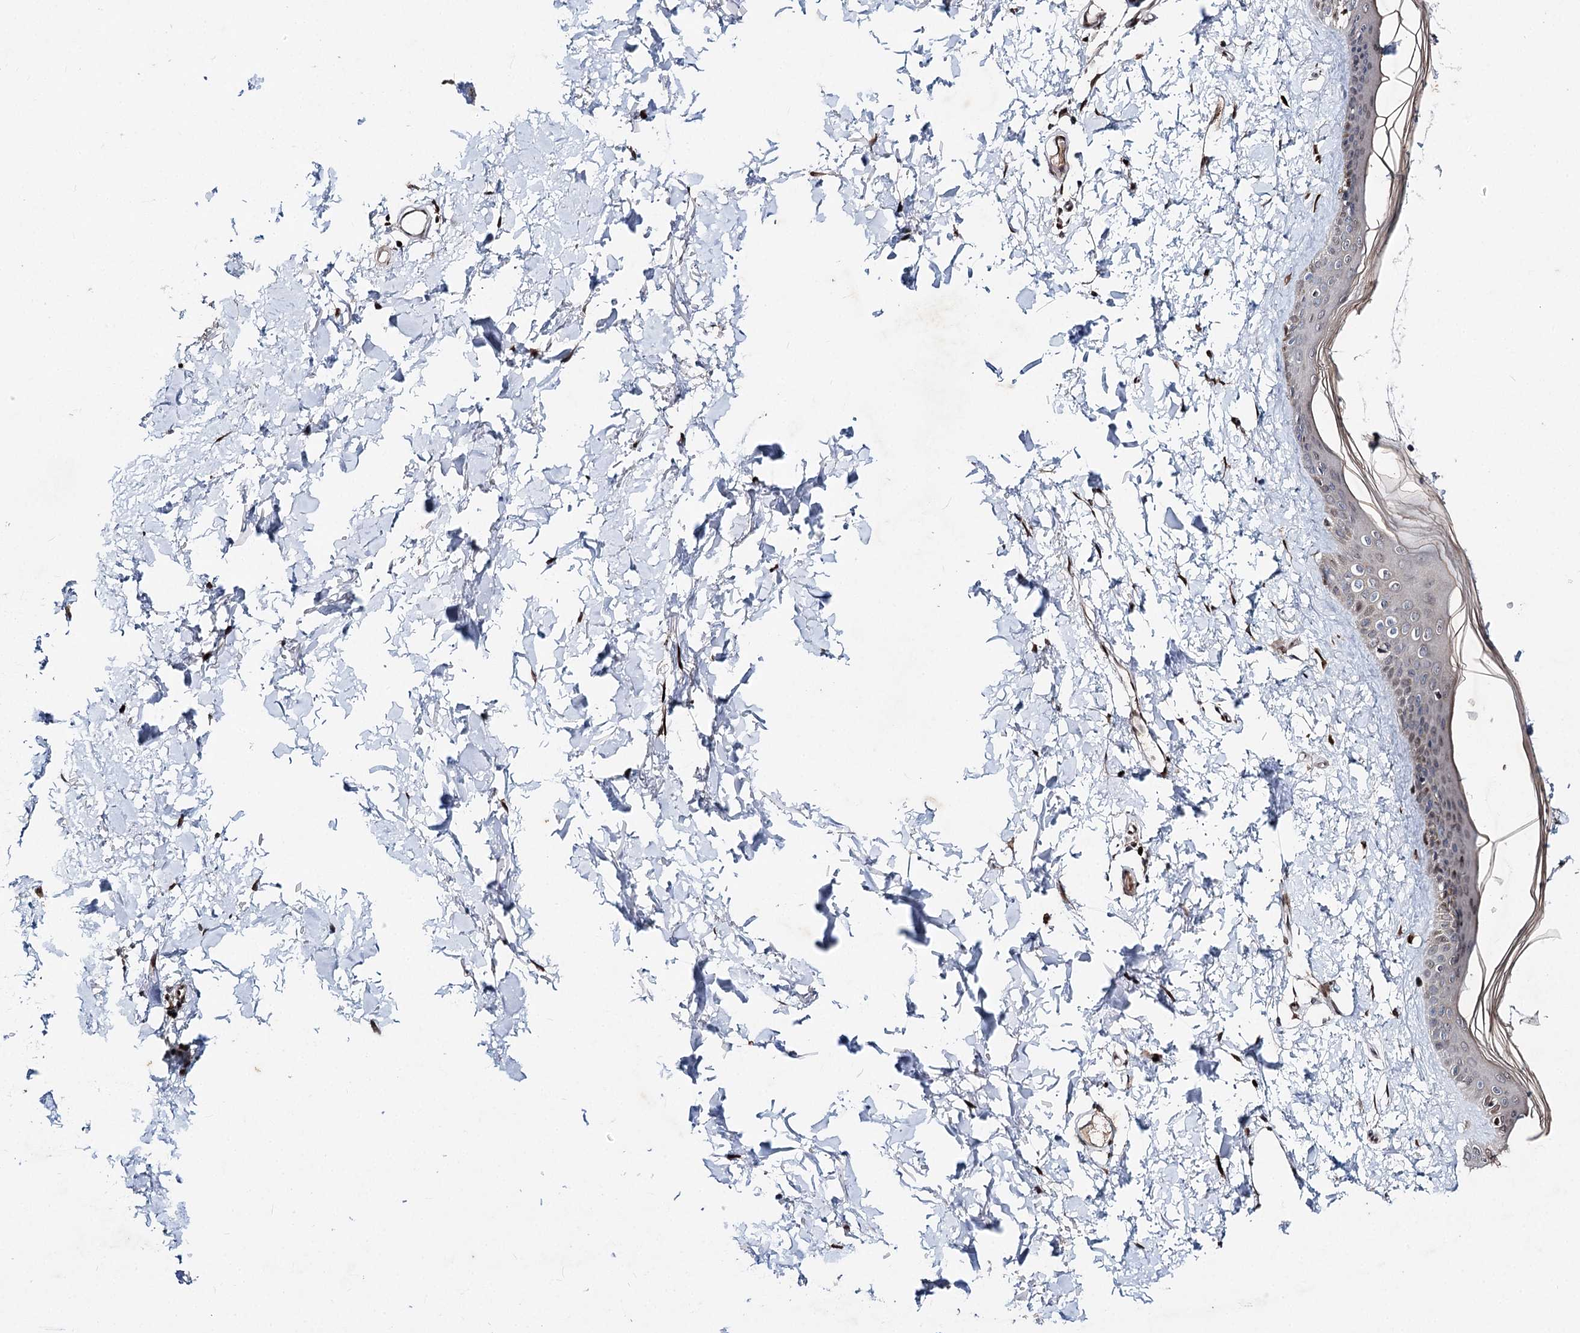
{"staining": {"intensity": "moderate", "quantity": ">75%", "location": "nuclear"}, "tissue": "skin", "cell_type": "Fibroblasts", "image_type": "normal", "snomed": [{"axis": "morphology", "description": "Normal tissue, NOS"}, {"axis": "topography", "description": "Skin"}], "caption": "Skin stained with DAB immunohistochemistry shows medium levels of moderate nuclear staining in about >75% of fibroblasts.", "gene": "FRMD4A", "patient": {"sex": "female", "age": 58}}